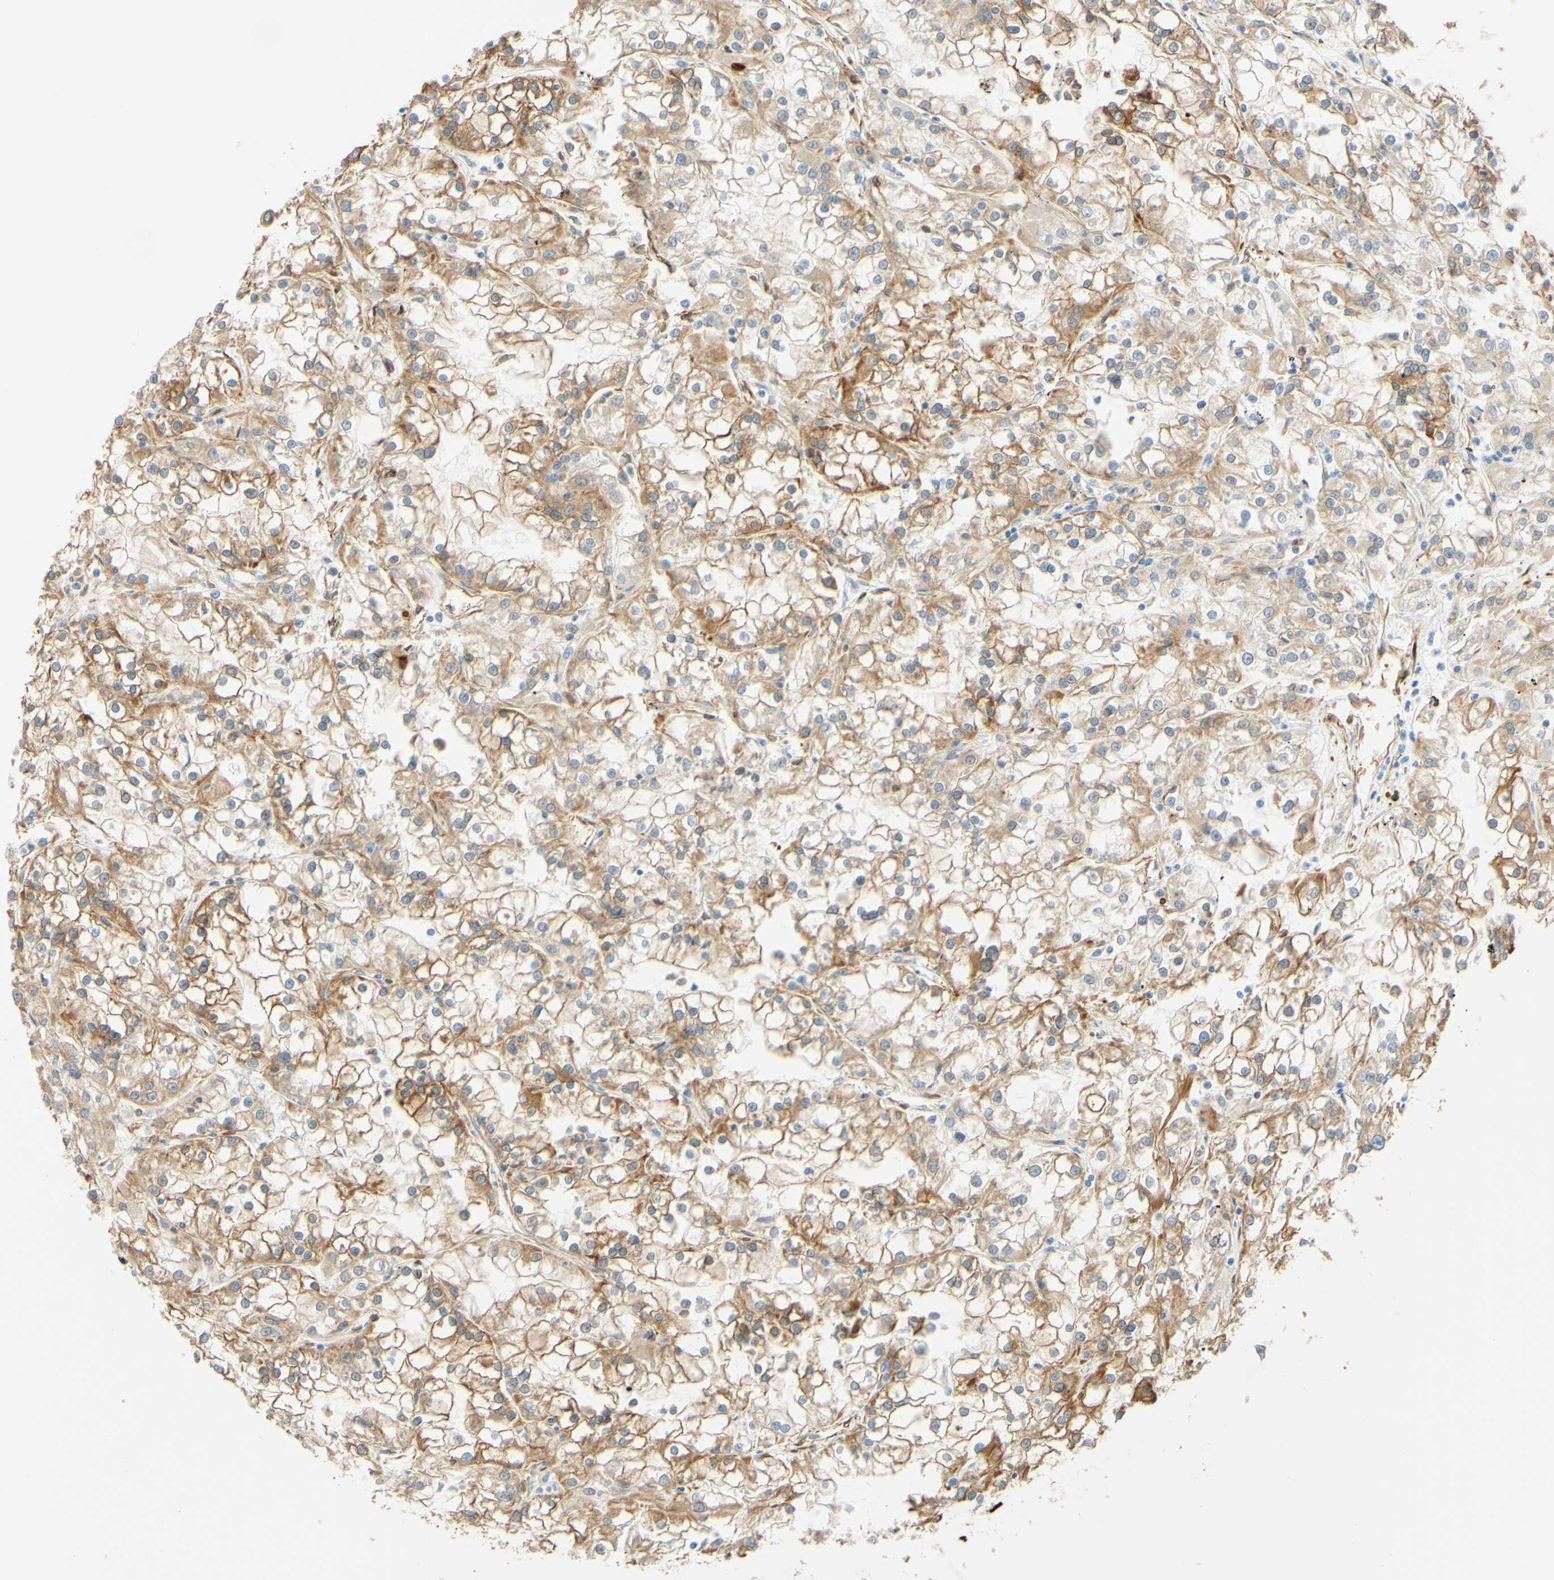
{"staining": {"intensity": "moderate", "quantity": "25%-75%", "location": "cytoplasmic/membranous"}, "tissue": "renal cancer", "cell_type": "Tumor cells", "image_type": "cancer", "snomed": [{"axis": "morphology", "description": "Adenocarcinoma, NOS"}, {"axis": "topography", "description": "Kidney"}], "caption": "Immunohistochemistry (IHC) (DAB) staining of human renal adenocarcinoma demonstrates moderate cytoplasmic/membranous protein expression in approximately 25%-75% of tumor cells.", "gene": "ENDOD1", "patient": {"sex": "female", "age": 52}}